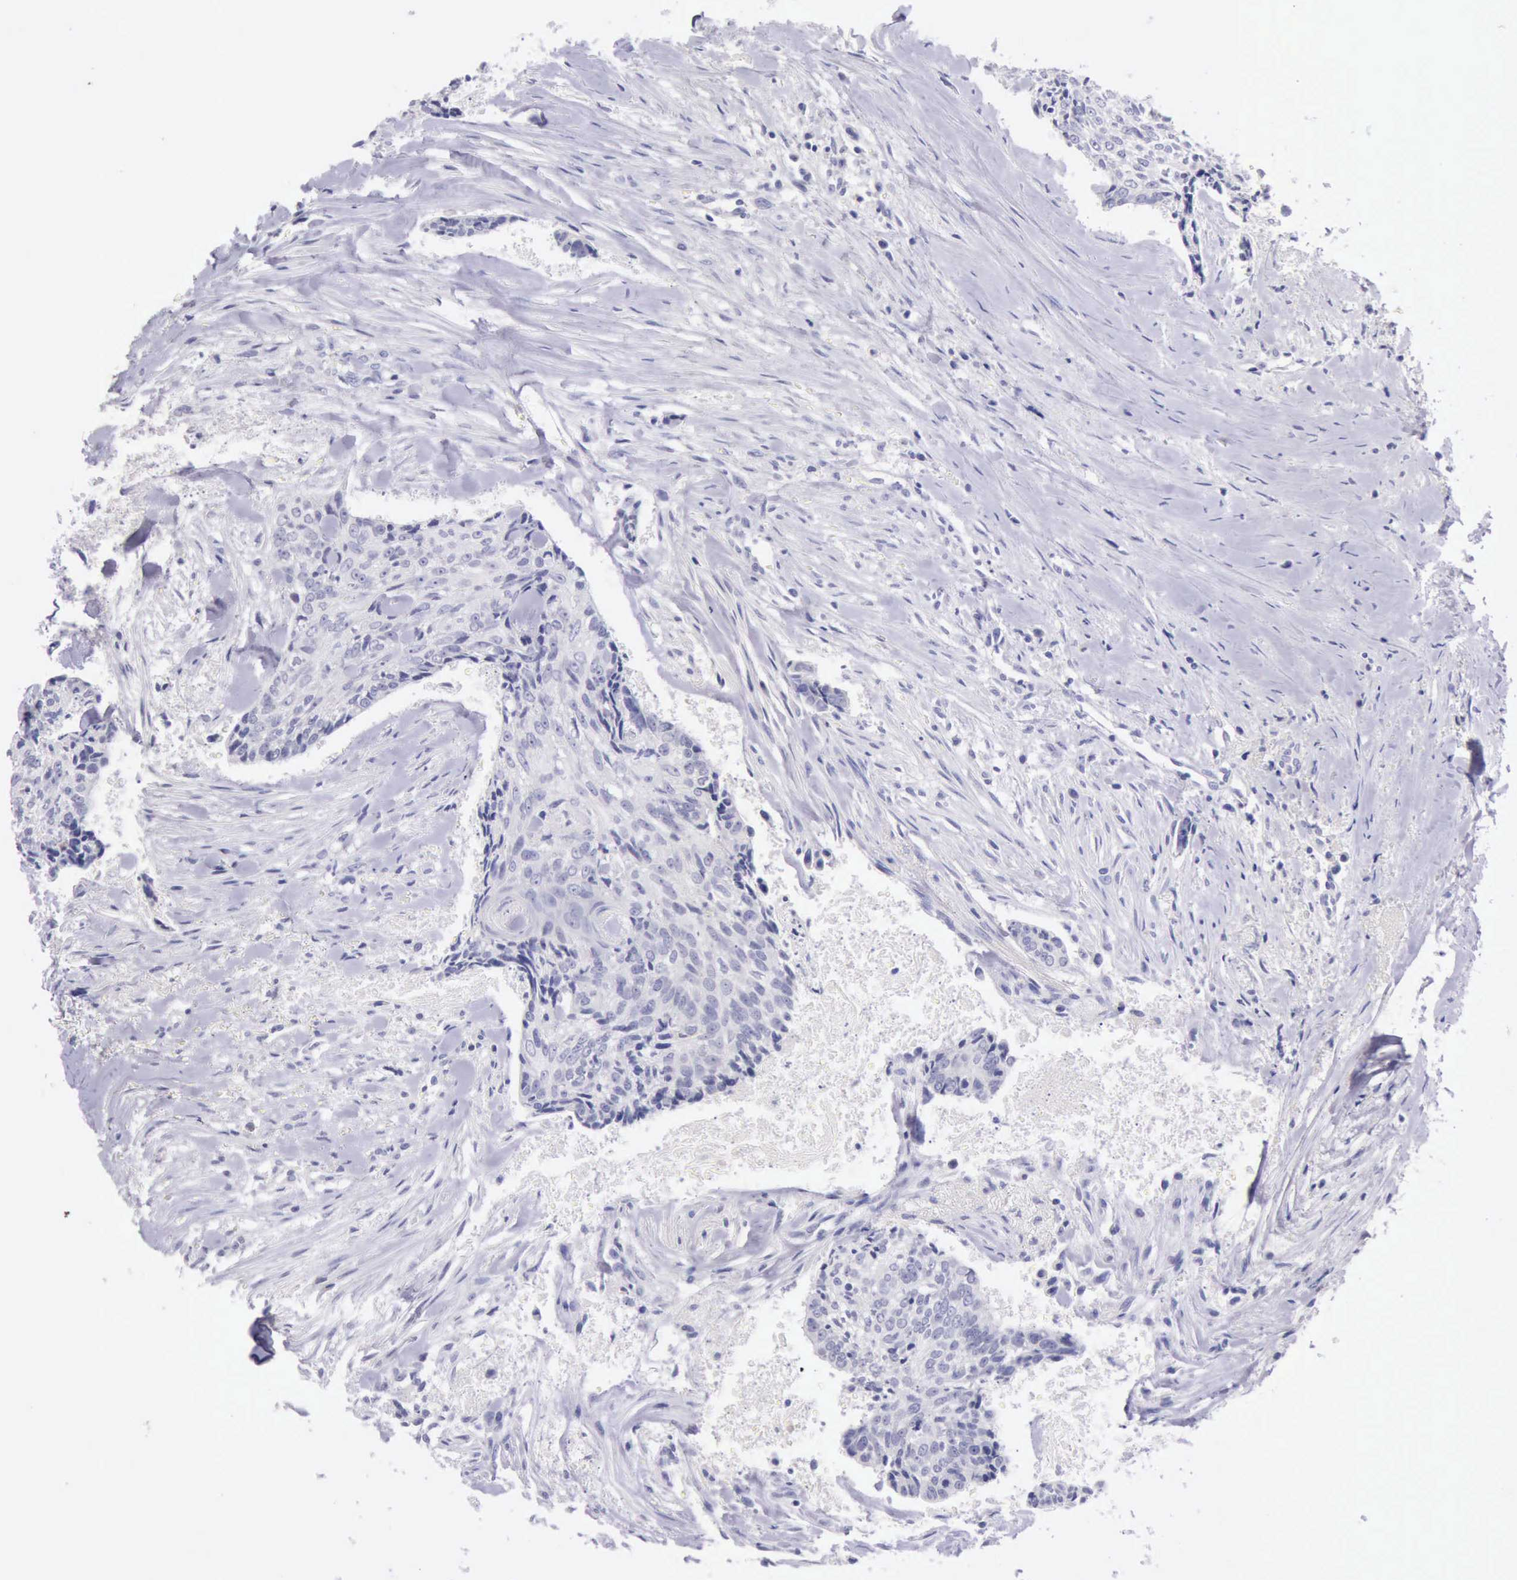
{"staining": {"intensity": "negative", "quantity": "none", "location": "none"}, "tissue": "head and neck cancer", "cell_type": "Tumor cells", "image_type": "cancer", "snomed": [{"axis": "morphology", "description": "Squamous cell carcinoma, NOS"}, {"axis": "topography", "description": "Salivary gland"}, {"axis": "topography", "description": "Head-Neck"}], "caption": "Protein analysis of squamous cell carcinoma (head and neck) reveals no significant staining in tumor cells. (DAB immunohistochemistry, high magnification).", "gene": "LRFN5", "patient": {"sex": "male", "age": 70}}